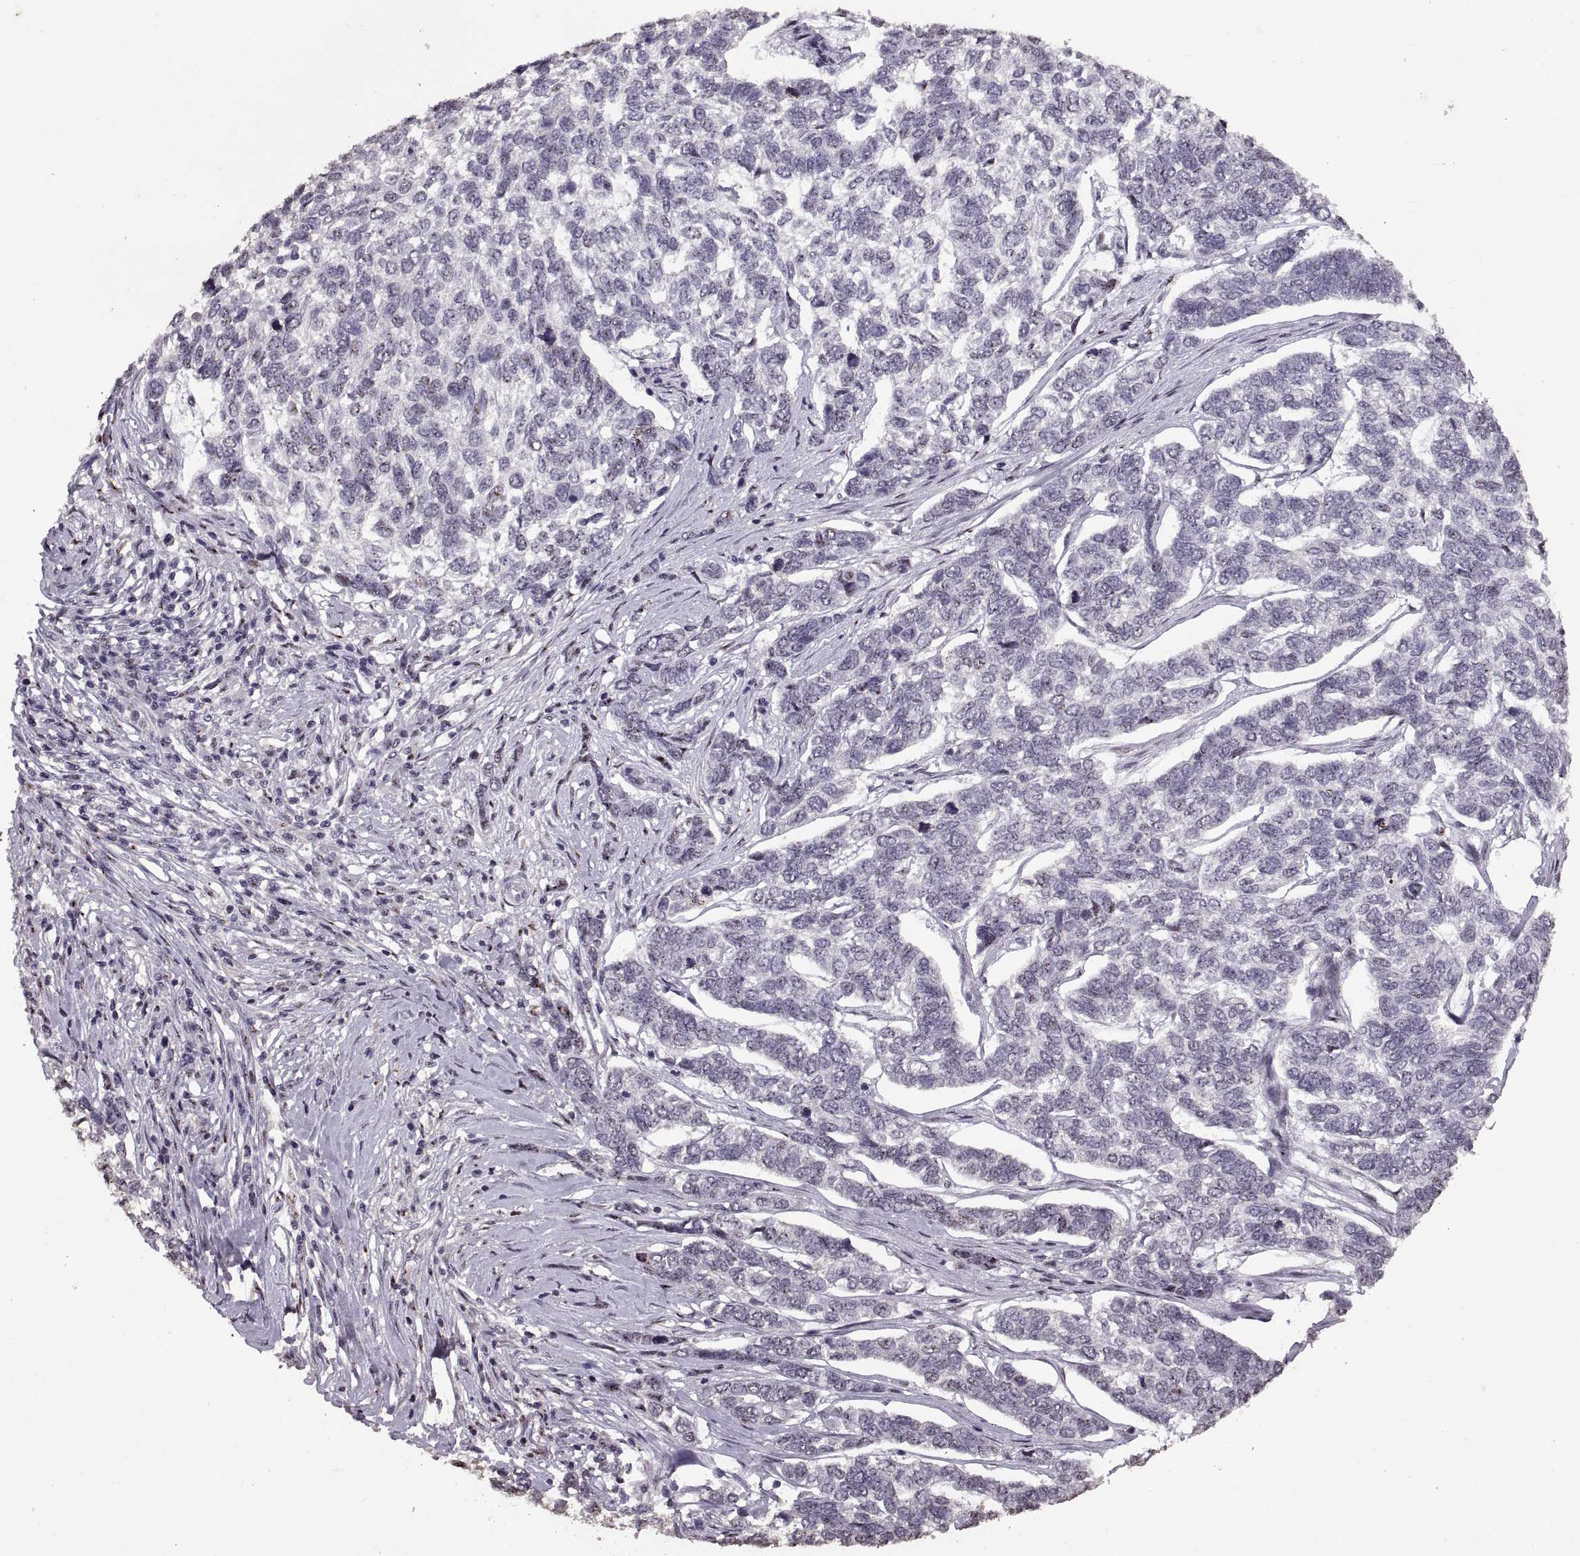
{"staining": {"intensity": "negative", "quantity": "none", "location": "none"}, "tissue": "skin cancer", "cell_type": "Tumor cells", "image_type": "cancer", "snomed": [{"axis": "morphology", "description": "Basal cell carcinoma"}, {"axis": "topography", "description": "Skin"}], "caption": "This is an immunohistochemistry (IHC) image of human skin cancer (basal cell carcinoma). There is no expression in tumor cells.", "gene": "PALS1", "patient": {"sex": "female", "age": 65}}